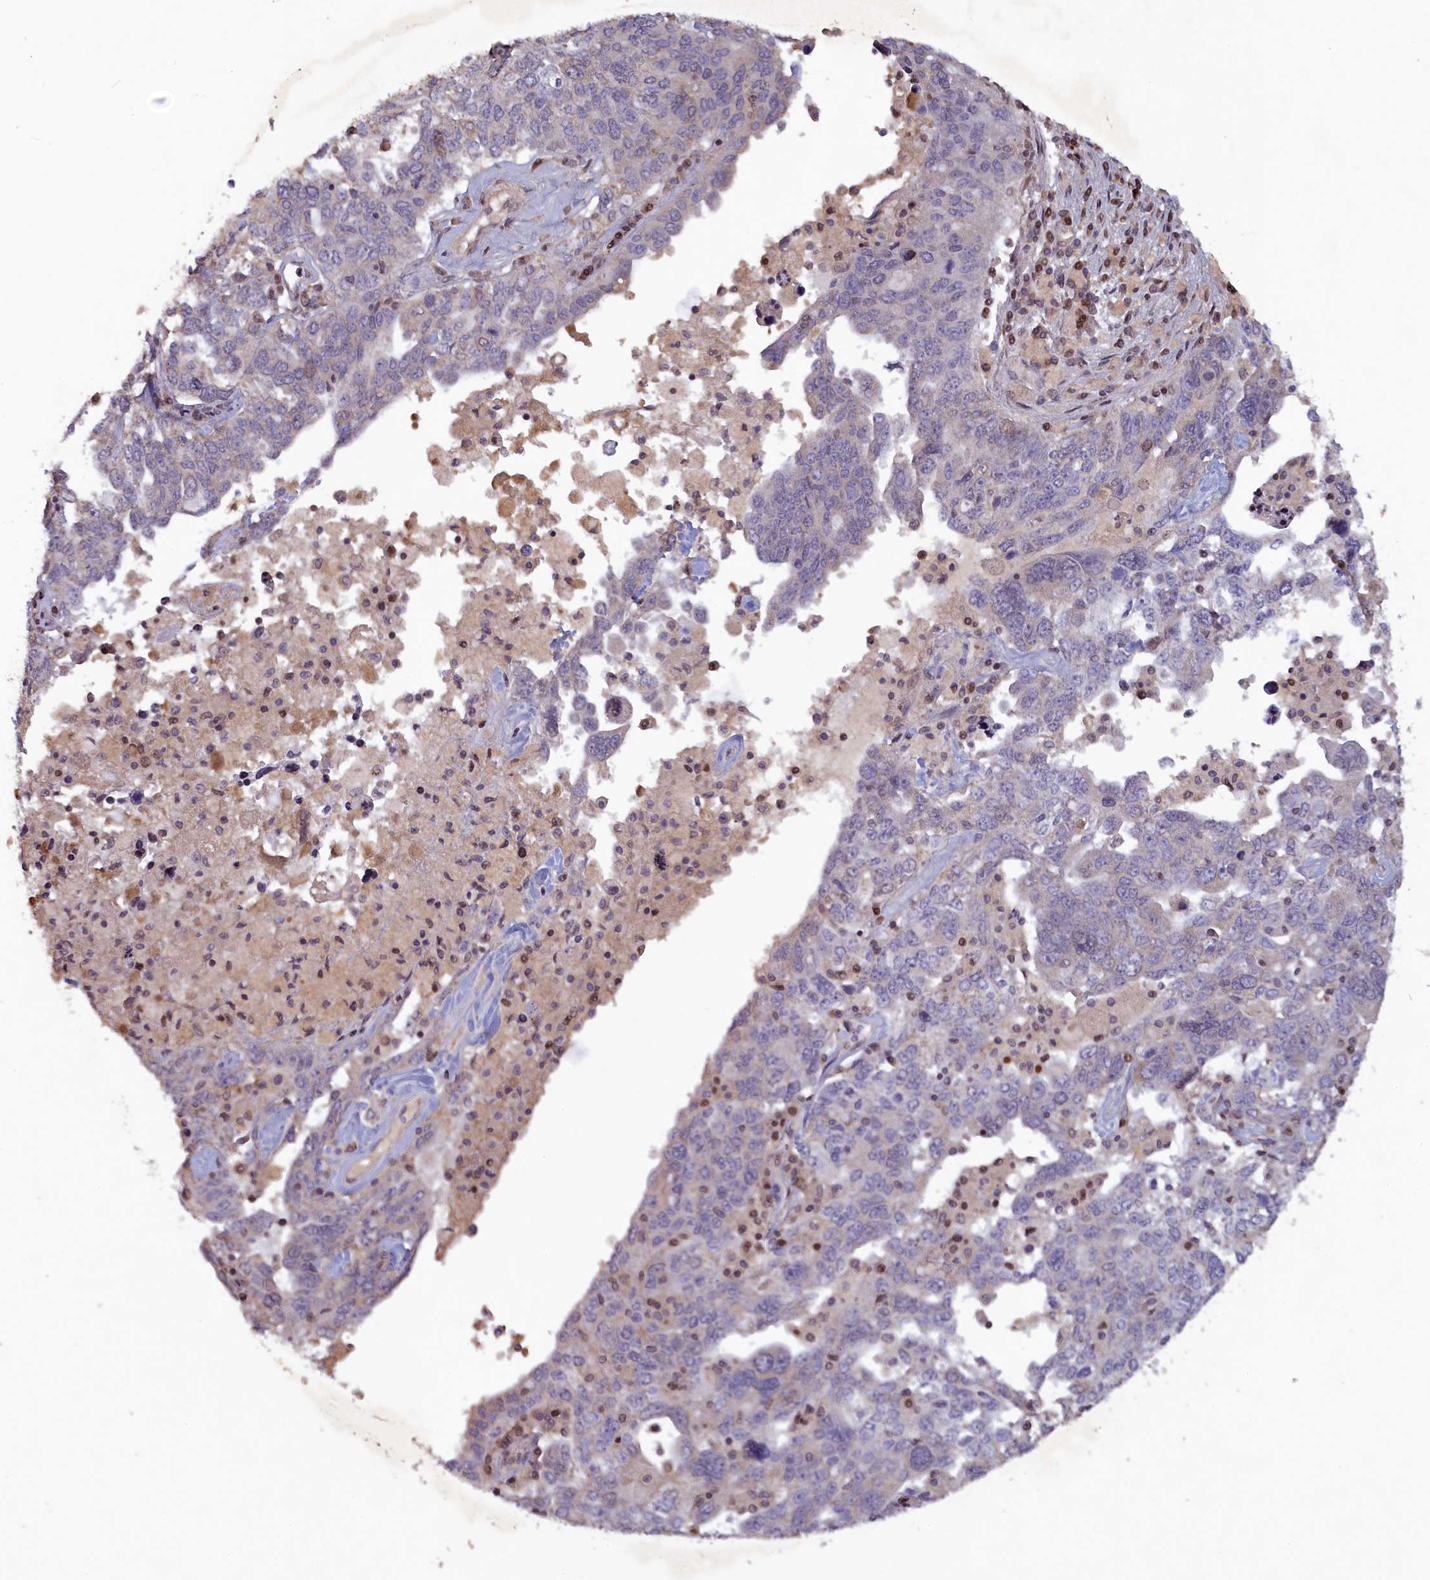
{"staining": {"intensity": "negative", "quantity": "none", "location": "none"}, "tissue": "ovarian cancer", "cell_type": "Tumor cells", "image_type": "cancer", "snomed": [{"axis": "morphology", "description": "Carcinoma, endometroid"}, {"axis": "topography", "description": "Ovary"}], "caption": "This image is of endometroid carcinoma (ovarian) stained with immunohistochemistry (IHC) to label a protein in brown with the nuclei are counter-stained blue. There is no expression in tumor cells.", "gene": "NUBP1", "patient": {"sex": "female", "age": 62}}